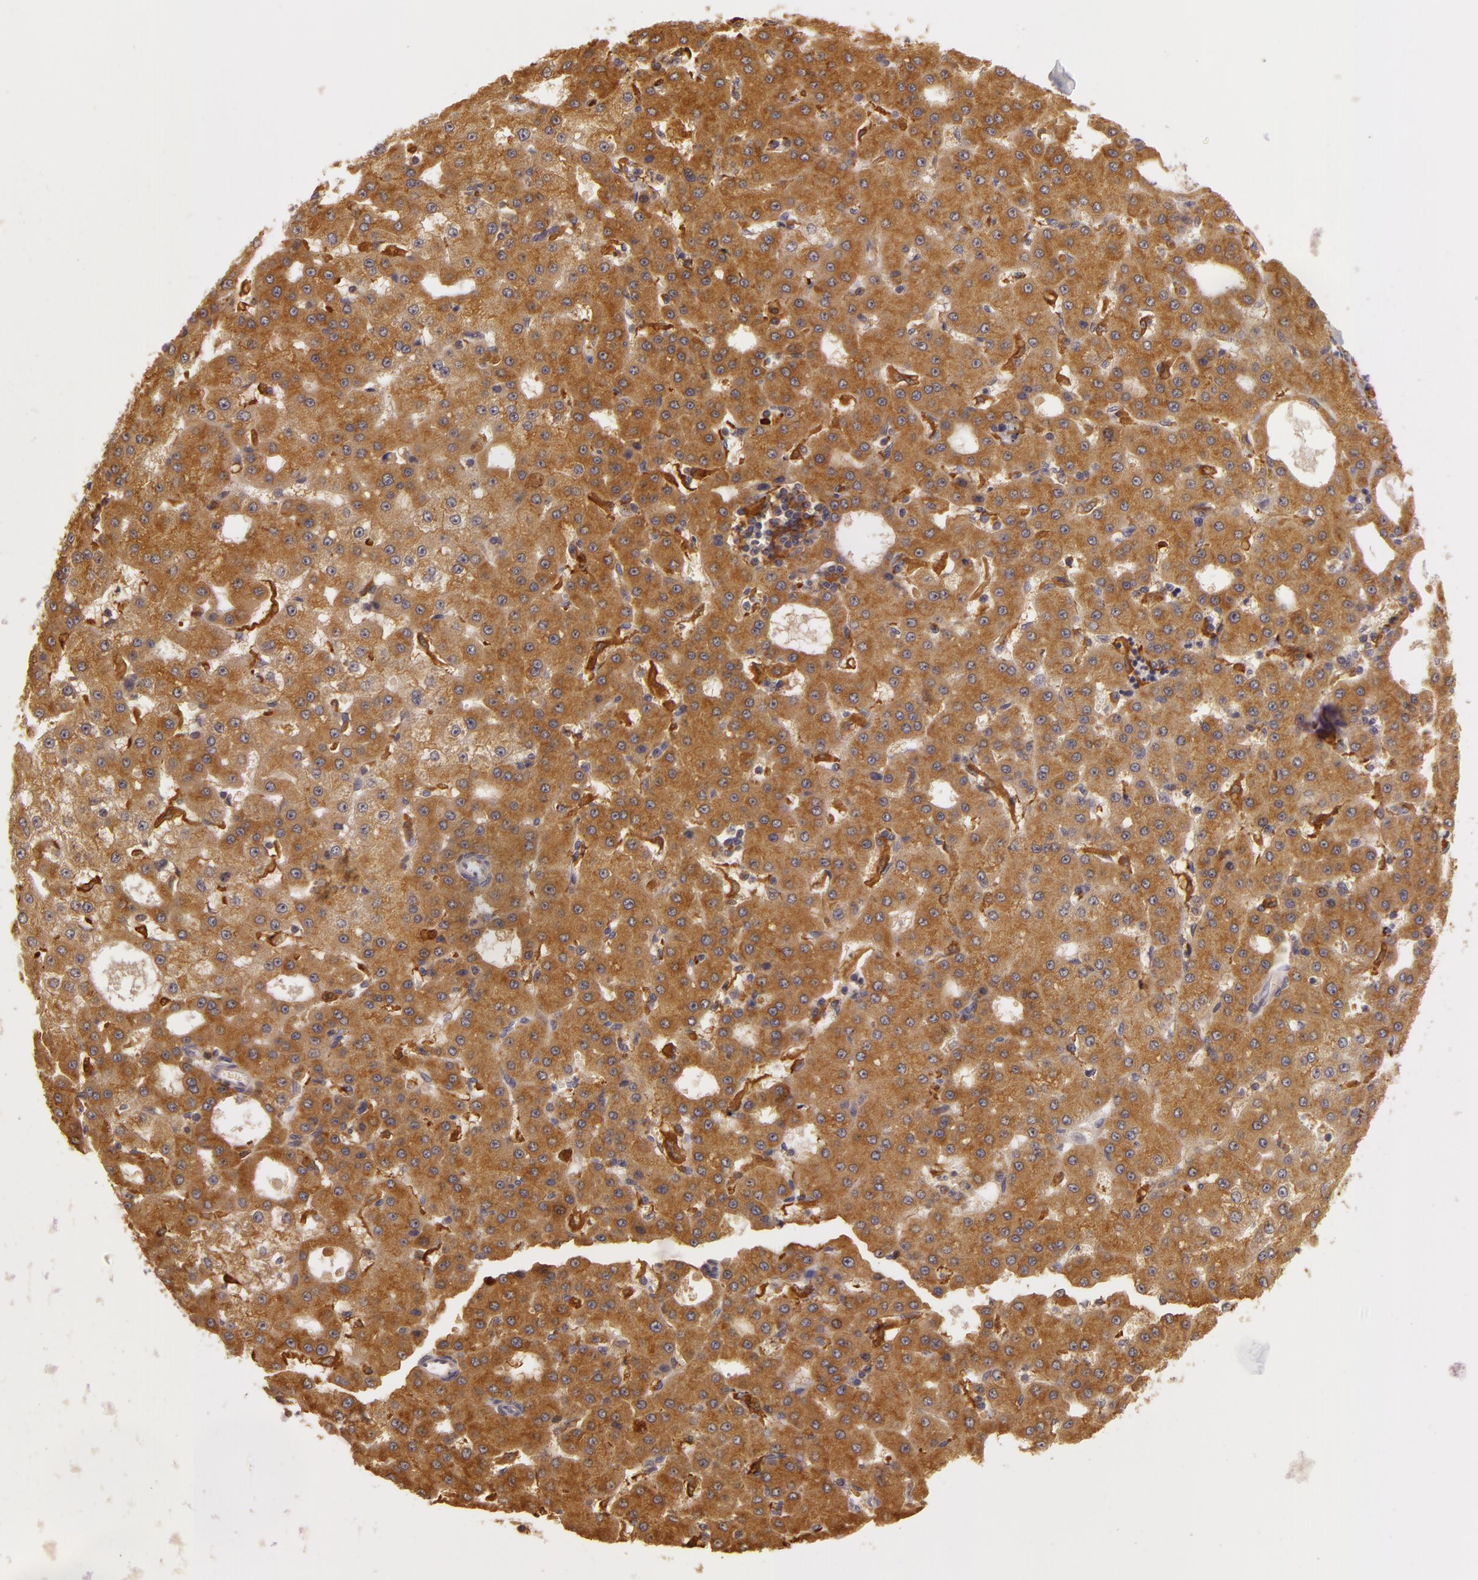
{"staining": {"intensity": "moderate", "quantity": ">75%", "location": "cytoplasmic/membranous"}, "tissue": "liver cancer", "cell_type": "Tumor cells", "image_type": "cancer", "snomed": [{"axis": "morphology", "description": "Carcinoma, Hepatocellular, NOS"}, {"axis": "topography", "description": "Liver"}], "caption": "Immunohistochemical staining of human hepatocellular carcinoma (liver) displays moderate cytoplasmic/membranous protein expression in approximately >75% of tumor cells.", "gene": "PPP1R3F", "patient": {"sex": "male", "age": 47}}